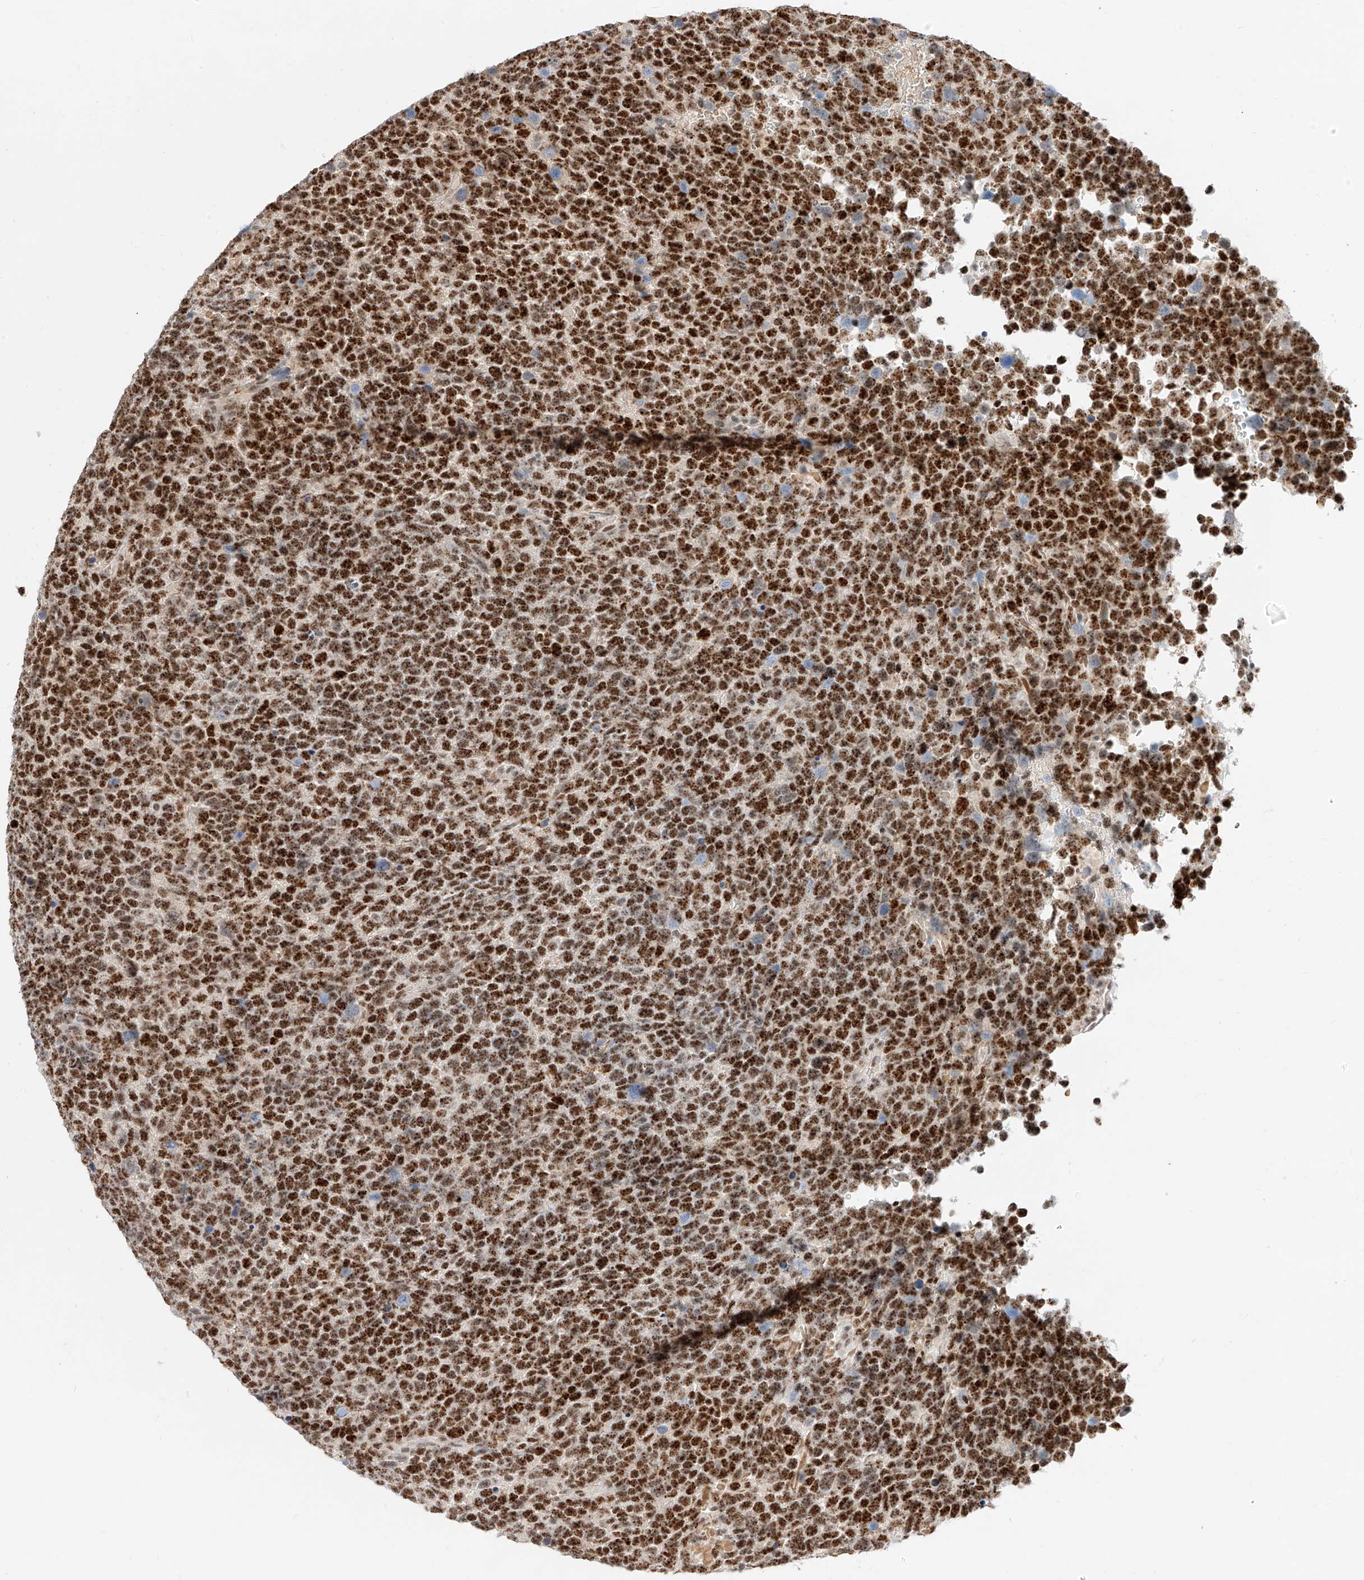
{"staining": {"intensity": "strong", "quantity": ">75%", "location": "nuclear"}, "tissue": "urothelial cancer", "cell_type": "Tumor cells", "image_type": "cancer", "snomed": [{"axis": "morphology", "description": "Urothelial carcinoma, High grade"}, {"axis": "topography", "description": "Urinary bladder"}], "caption": "Immunohistochemistry image of urothelial cancer stained for a protein (brown), which reveals high levels of strong nuclear positivity in approximately >75% of tumor cells.", "gene": "CBX8", "patient": {"sex": "female", "age": 82}}